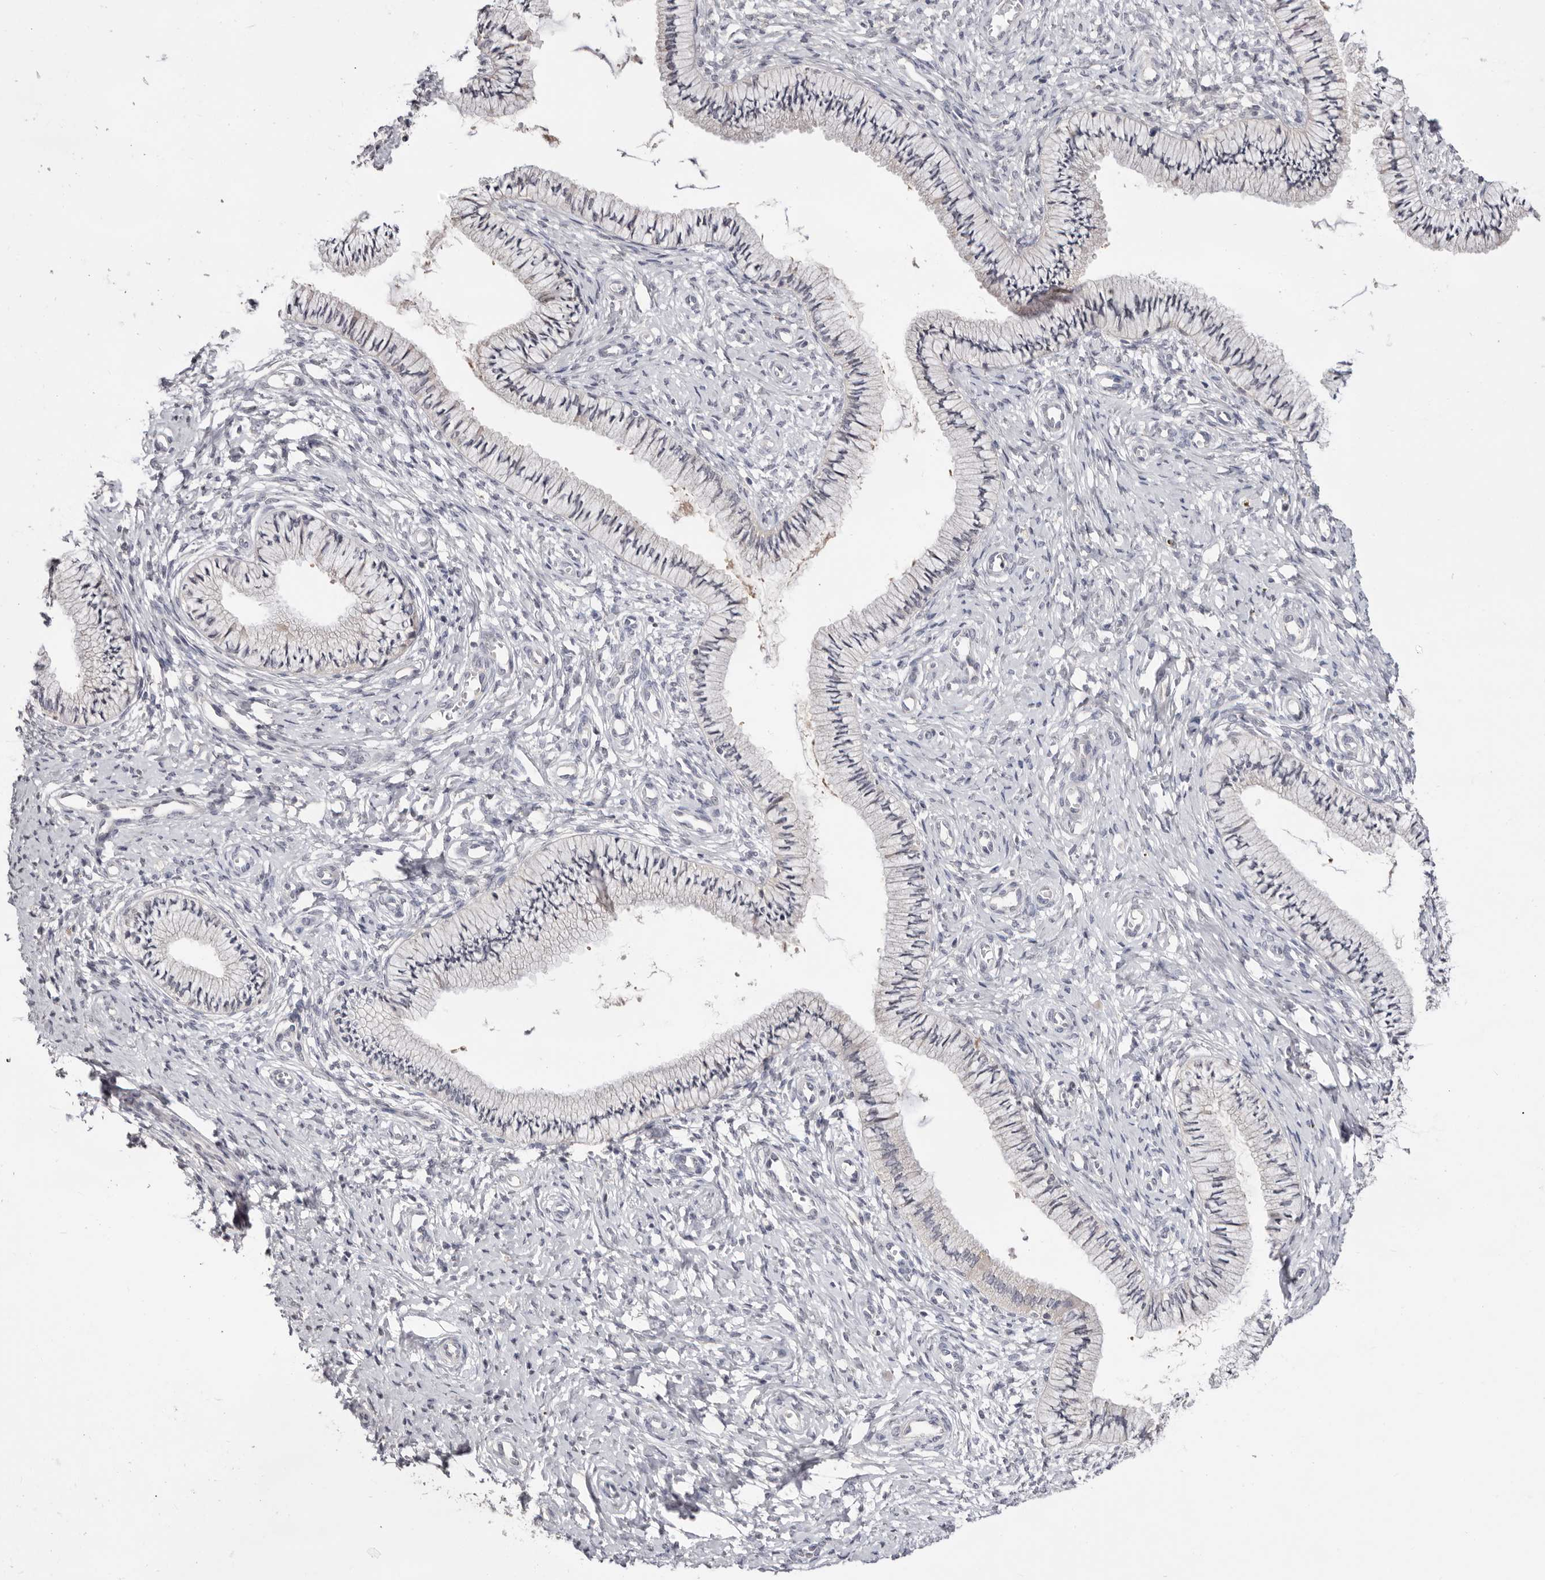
{"staining": {"intensity": "negative", "quantity": "none", "location": "none"}, "tissue": "cervix", "cell_type": "Glandular cells", "image_type": "normal", "snomed": [{"axis": "morphology", "description": "Normal tissue, NOS"}, {"axis": "topography", "description": "Cervix"}], "caption": "High magnification brightfield microscopy of benign cervix stained with DAB (brown) and counterstained with hematoxylin (blue): glandular cells show no significant expression. (Immunohistochemistry, brightfield microscopy, high magnification).", "gene": "DOP1A", "patient": {"sex": "female", "age": 36}}